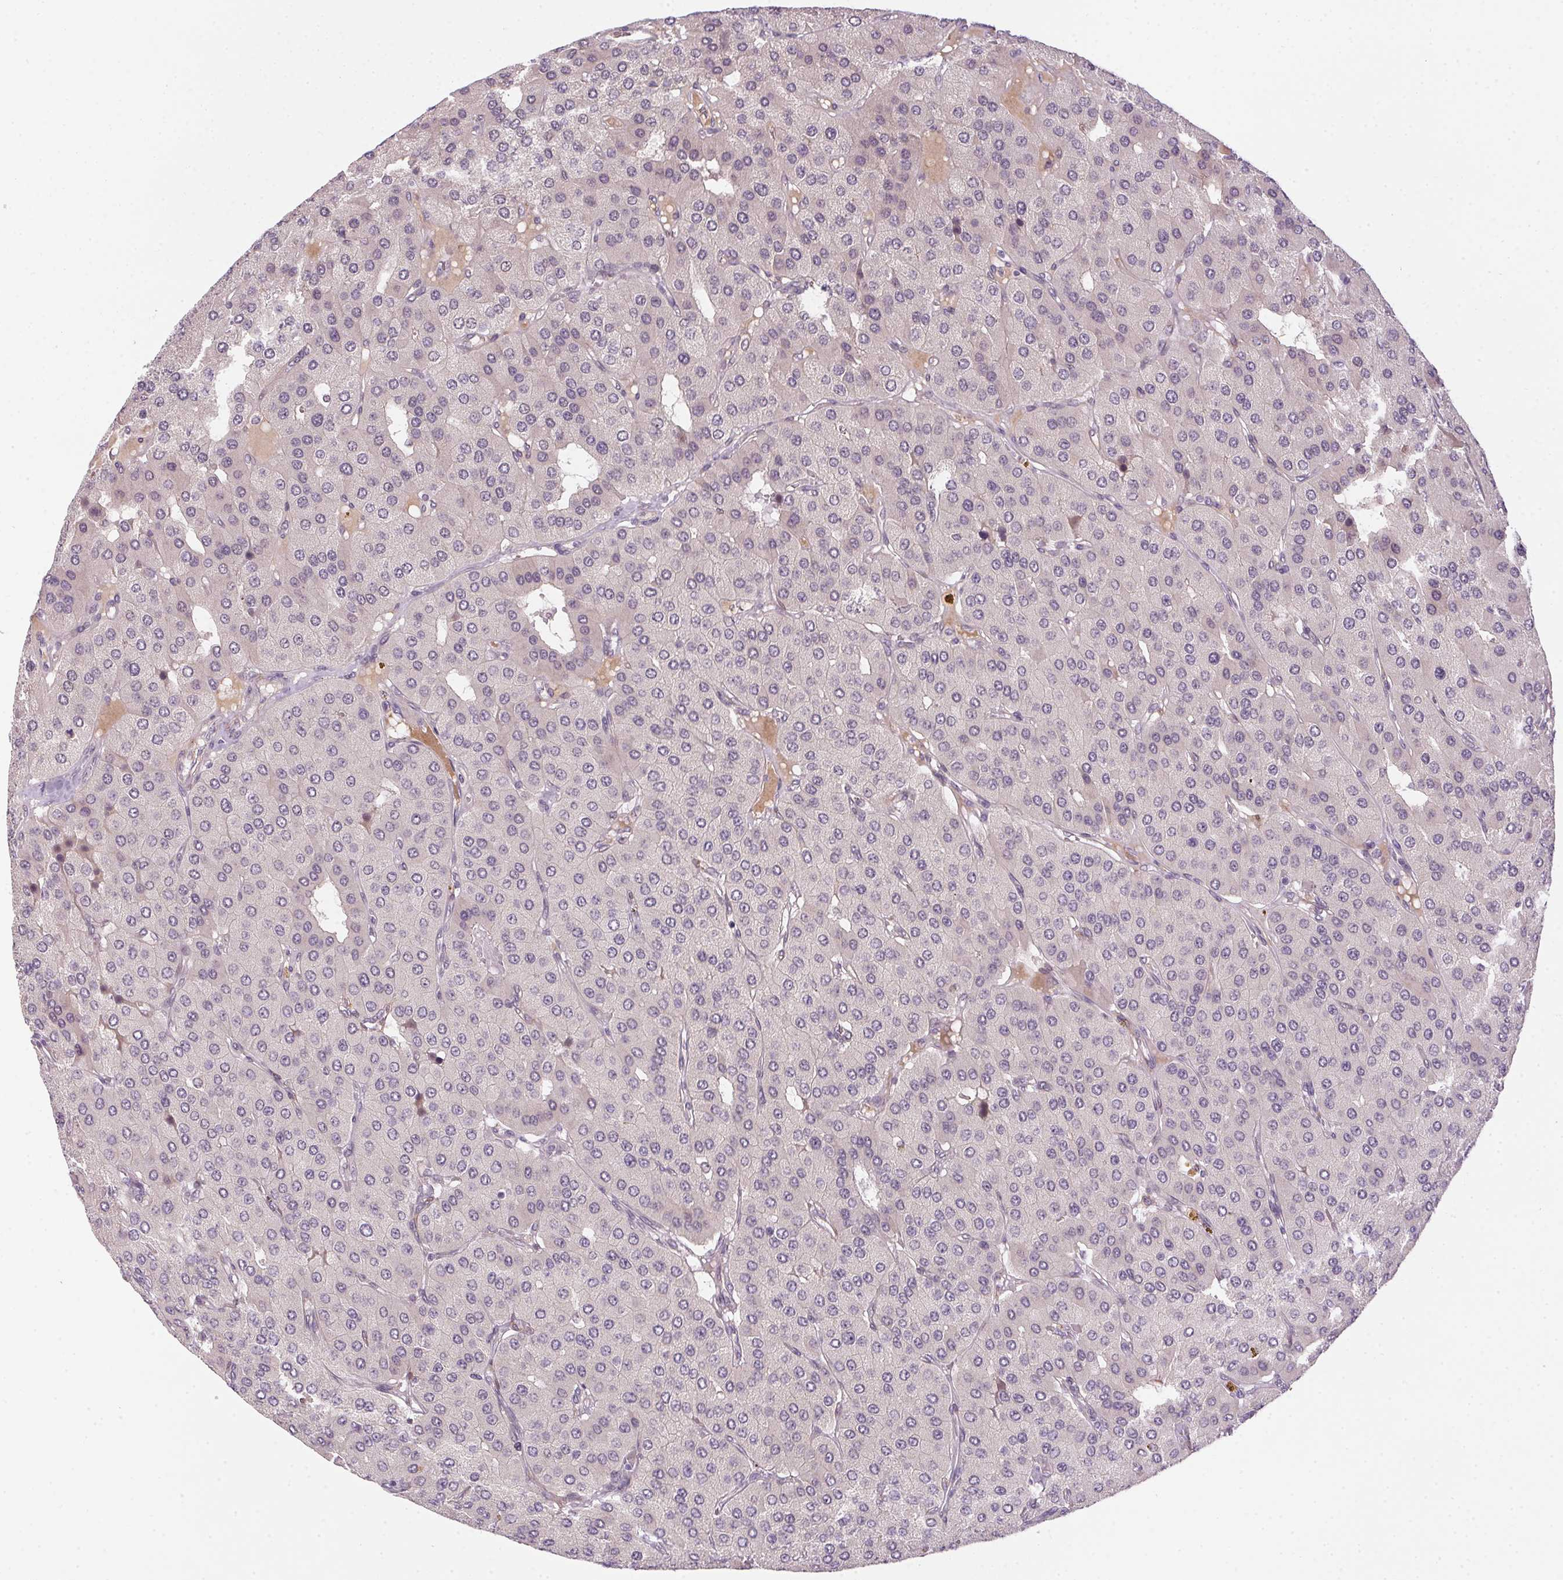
{"staining": {"intensity": "negative", "quantity": "none", "location": "none"}, "tissue": "parathyroid gland", "cell_type": "Glandular cells", "image_type": "normal", "snomed": [{"axis": "morphology", "description": "Normal tissue, NOS"}, {"axis": "morphology", "description": "Adenoma, NOS"}, {"axis": "topography", "description": "Parathyroid gland"}], "caption": "The immunohistochemistry photomicrograph has no significant positivity in glandular cells of parathyroid gland.", "gene": "CFAP92", "patient": {"sex": "female", "age": 86}}